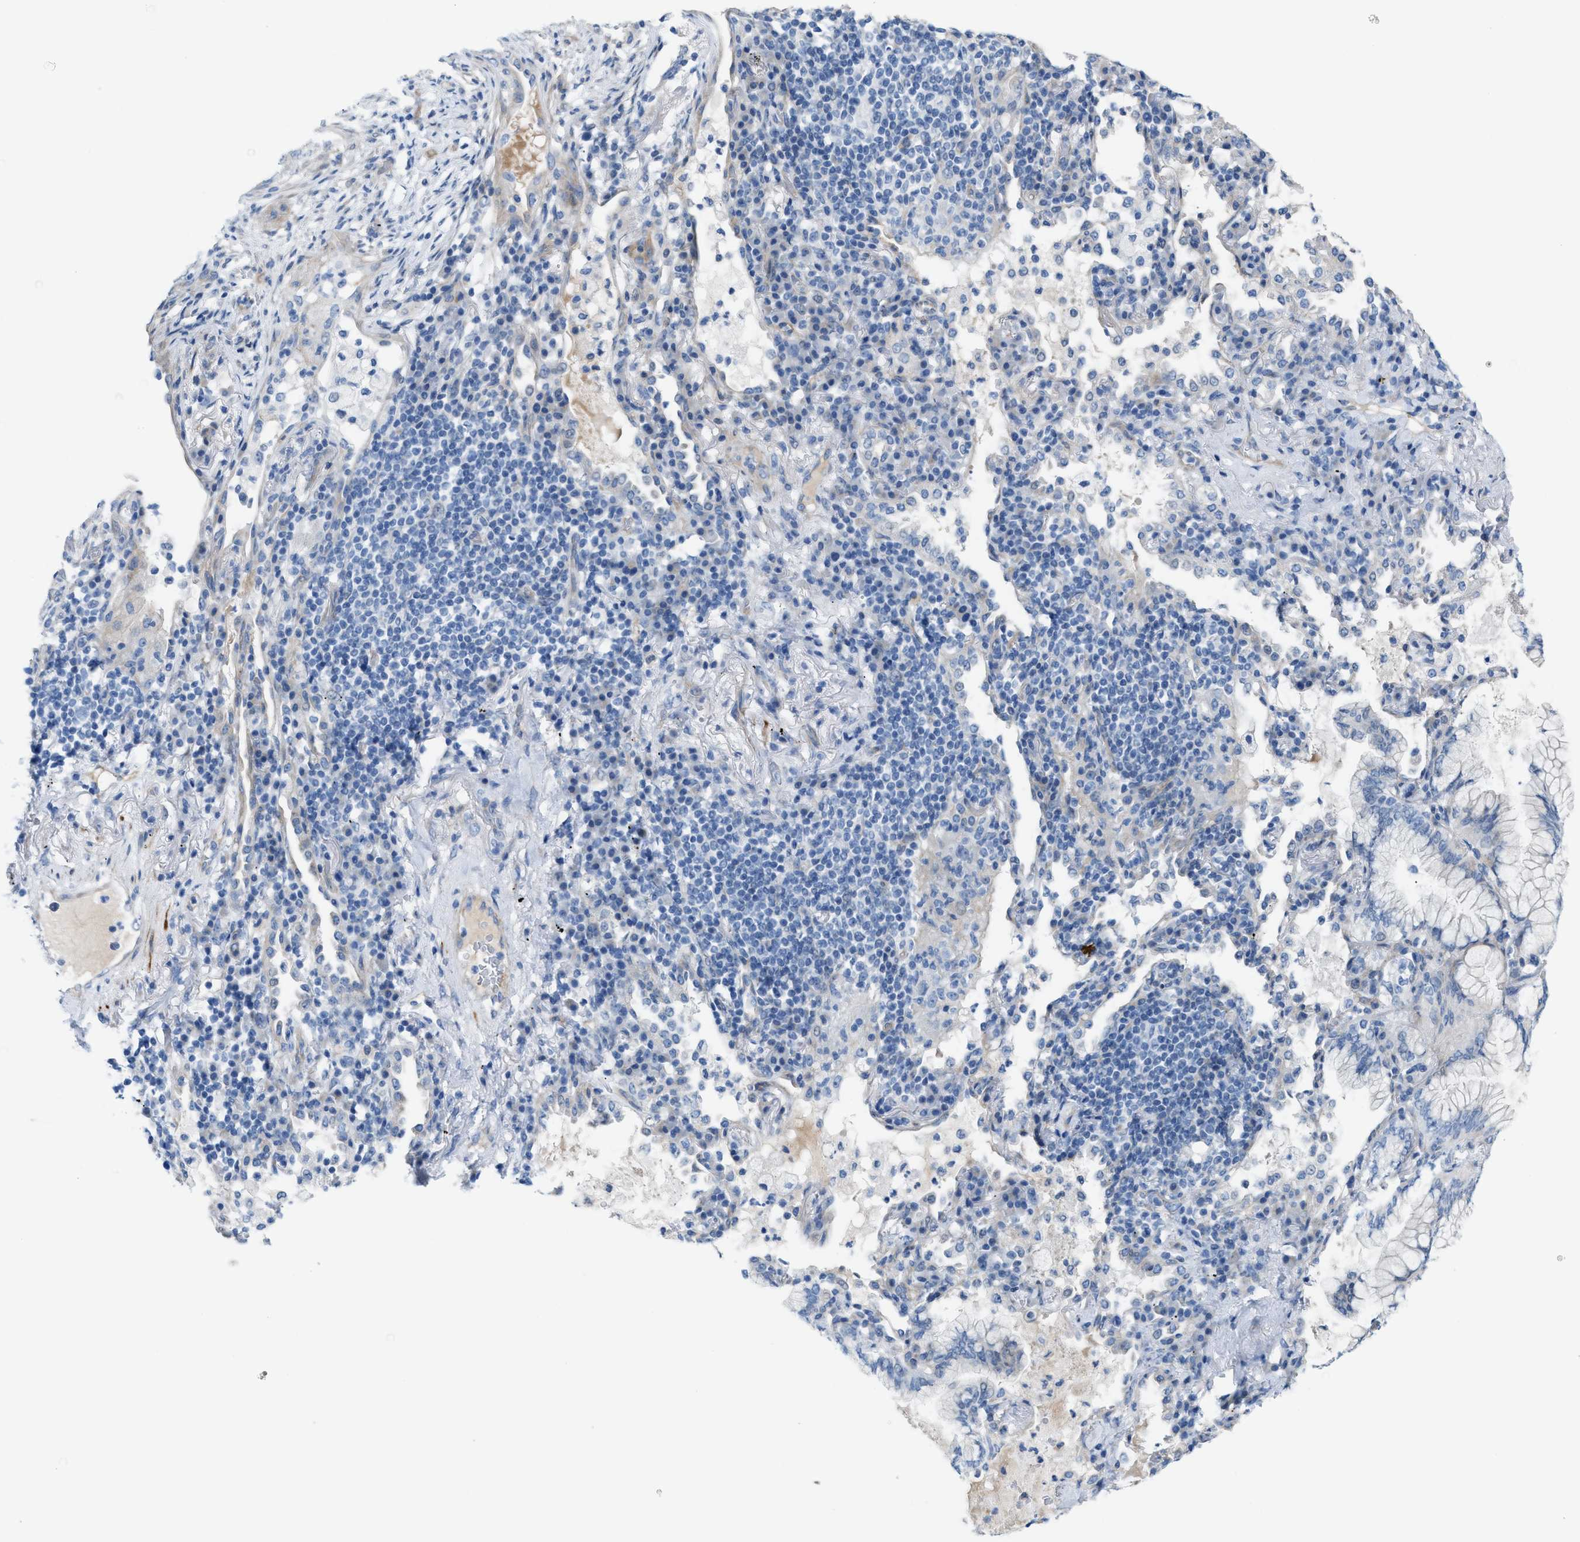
{"staining": {"intensity": "negative", "quantity": "none", "location": "none"}, "tissue": "lung cancer", "cell_type": "Tumor cells", "image_type": "cancer", "snomed": [{"axis": "morphology", "description": "Normal tissue, NOS"}, {"axis": "morphology", "description": "Adenocarcinoma, NOS"}, {"axis": "topography", "description": "Bronchus"}, {"axis": "topography", "description": "Lung"}], "caption": "Immunohistochemistry histopathology image of neoplastic tissue: human lung cancer stained with DAB displays no significant protein positivity in tumor cells.", "gene": "MPP3", "patient": {"sex": "female", "age": 70}}